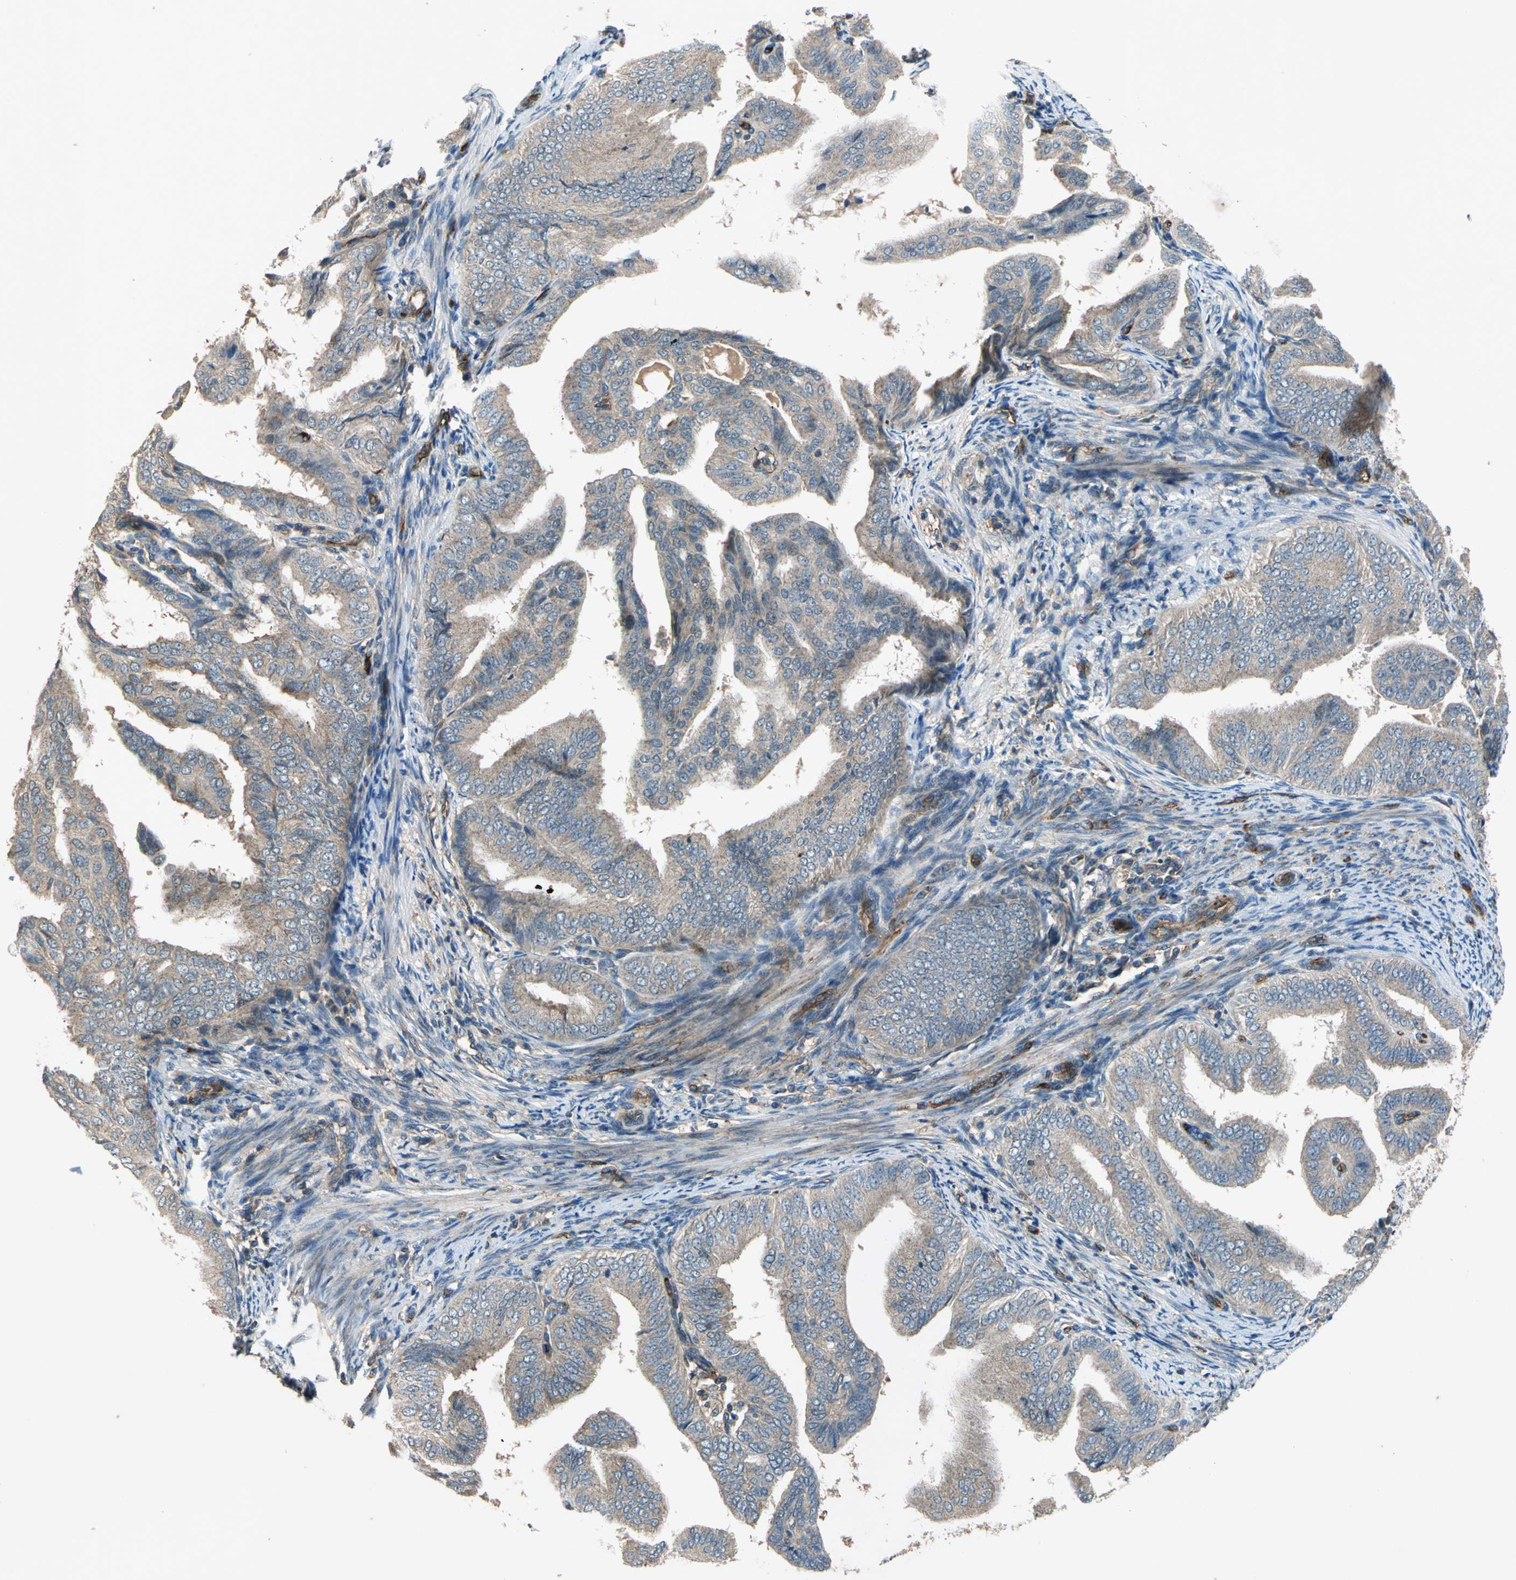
{"staining": {"intensity": "weak", "quantity": ">75%", "location": "cytoplasmic/membranous"}, "tissue": "endometrial cancer", "cell_type": "Tumor cells", "image_type": "cancer", "snomed": [{"axis": "morphology", "description": "Adenocarcinoma, NOS"}, {"axis": "topography", "description": "Endometrium"}], "caption": "There is low levels of weak cytoplasmic/membranous staining in tumor cells of endometrial adenocarcinoma, as demonstrated by immunohistochemical staining (brown color).", "gene": "EMCN", "patient": {"sex": "female", "age": 58}}